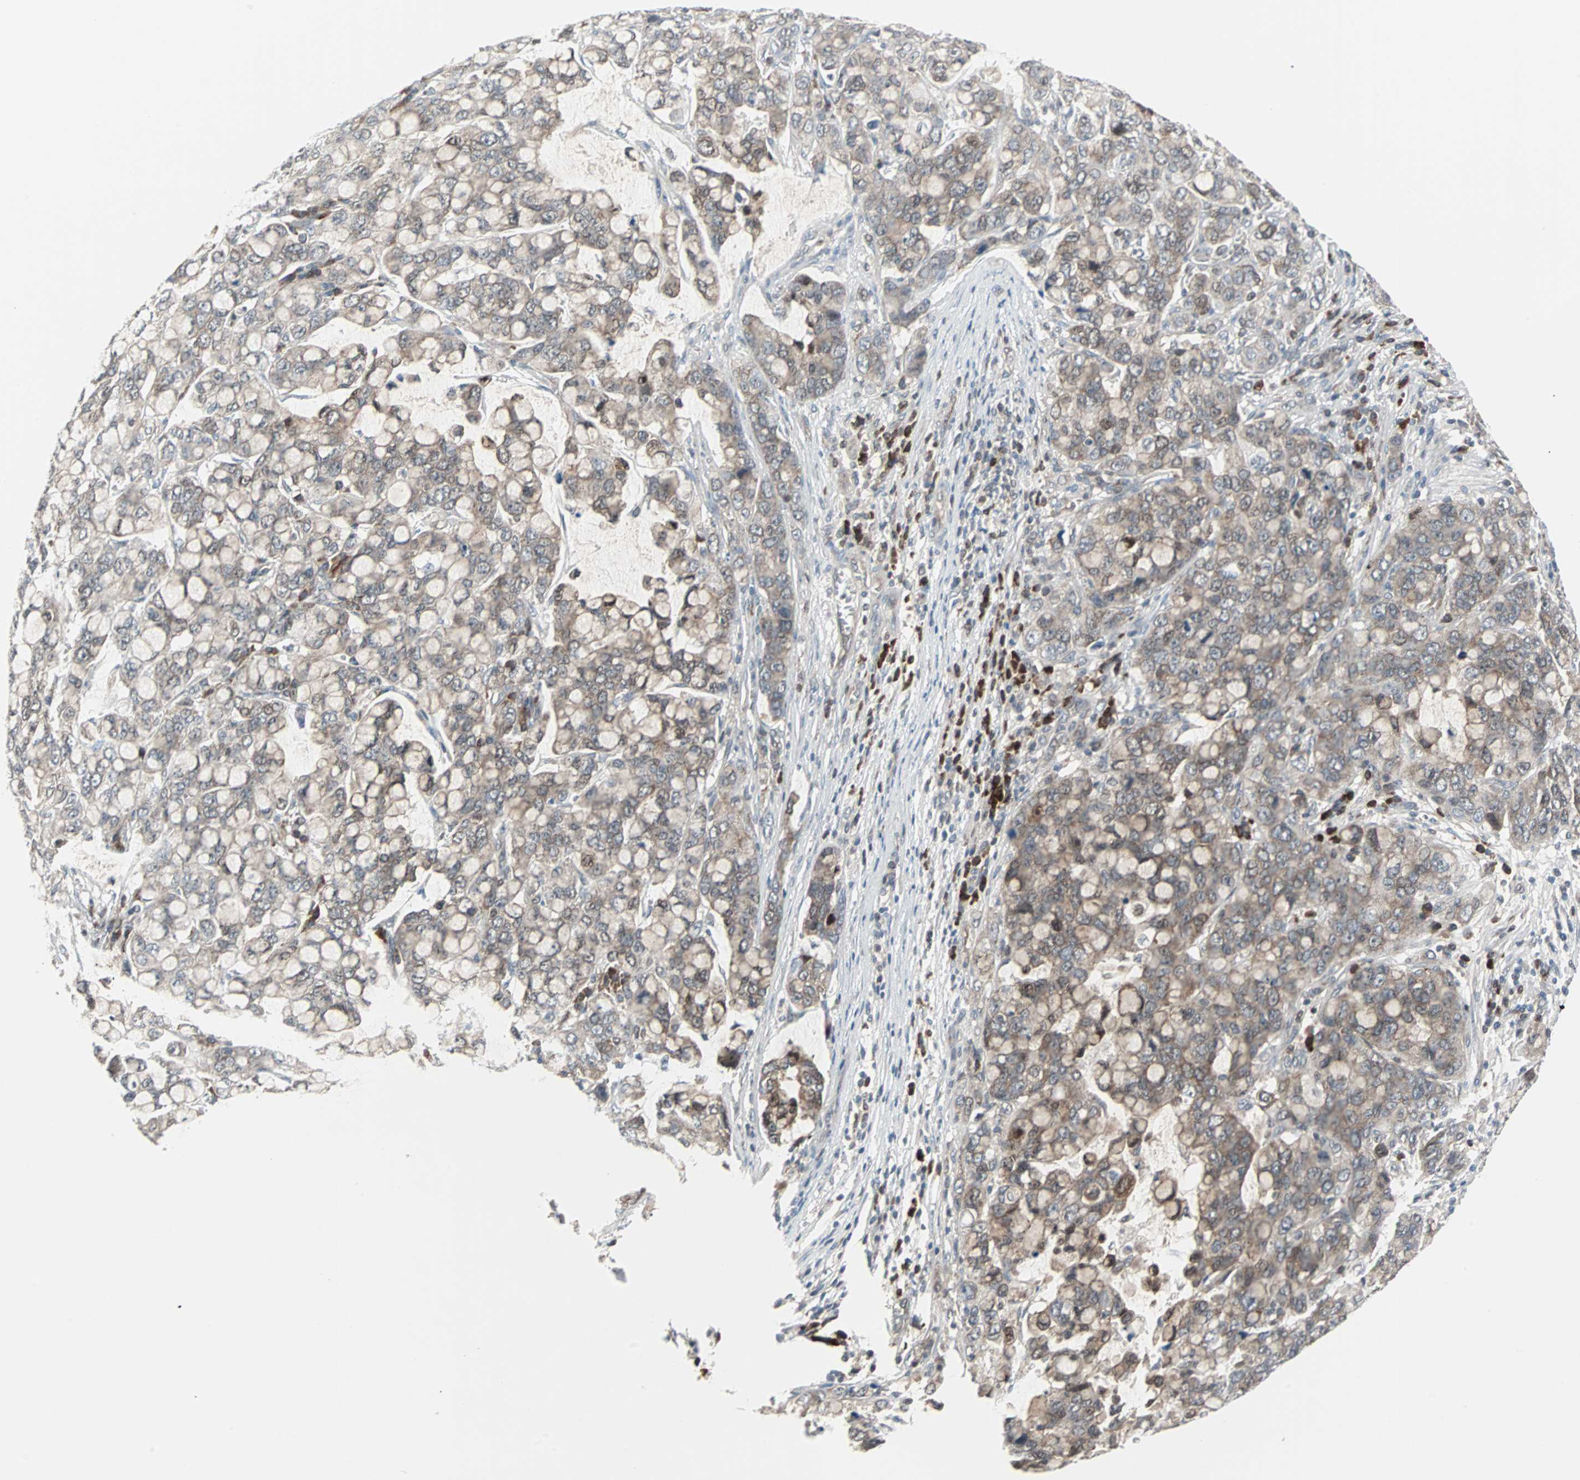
{"staining": {"intensity": "moderate", "quantity": "25%-75%", "location": "cytoplasmic/membranous,nuclear"}, "tissue": "stomach cancer", "cell_type": "Tumor cells", "image_type": "cancer", "snomed": [{"axis": "morphology", "description": "Adenocarcinoma, NOS"}, {"axis": "topography", "description": "Stomach, lower"}], "caption": "A photomicrograph showing moderate cytoplasmic/membranous and nuclear expression in about 25%-75% of tumor cells in stomach cancer (adenocarcinoma), as visualized by brown immunohistochemical staining.", "gene": "CASP3", "patient": {"sex": "male", "age": 84}}